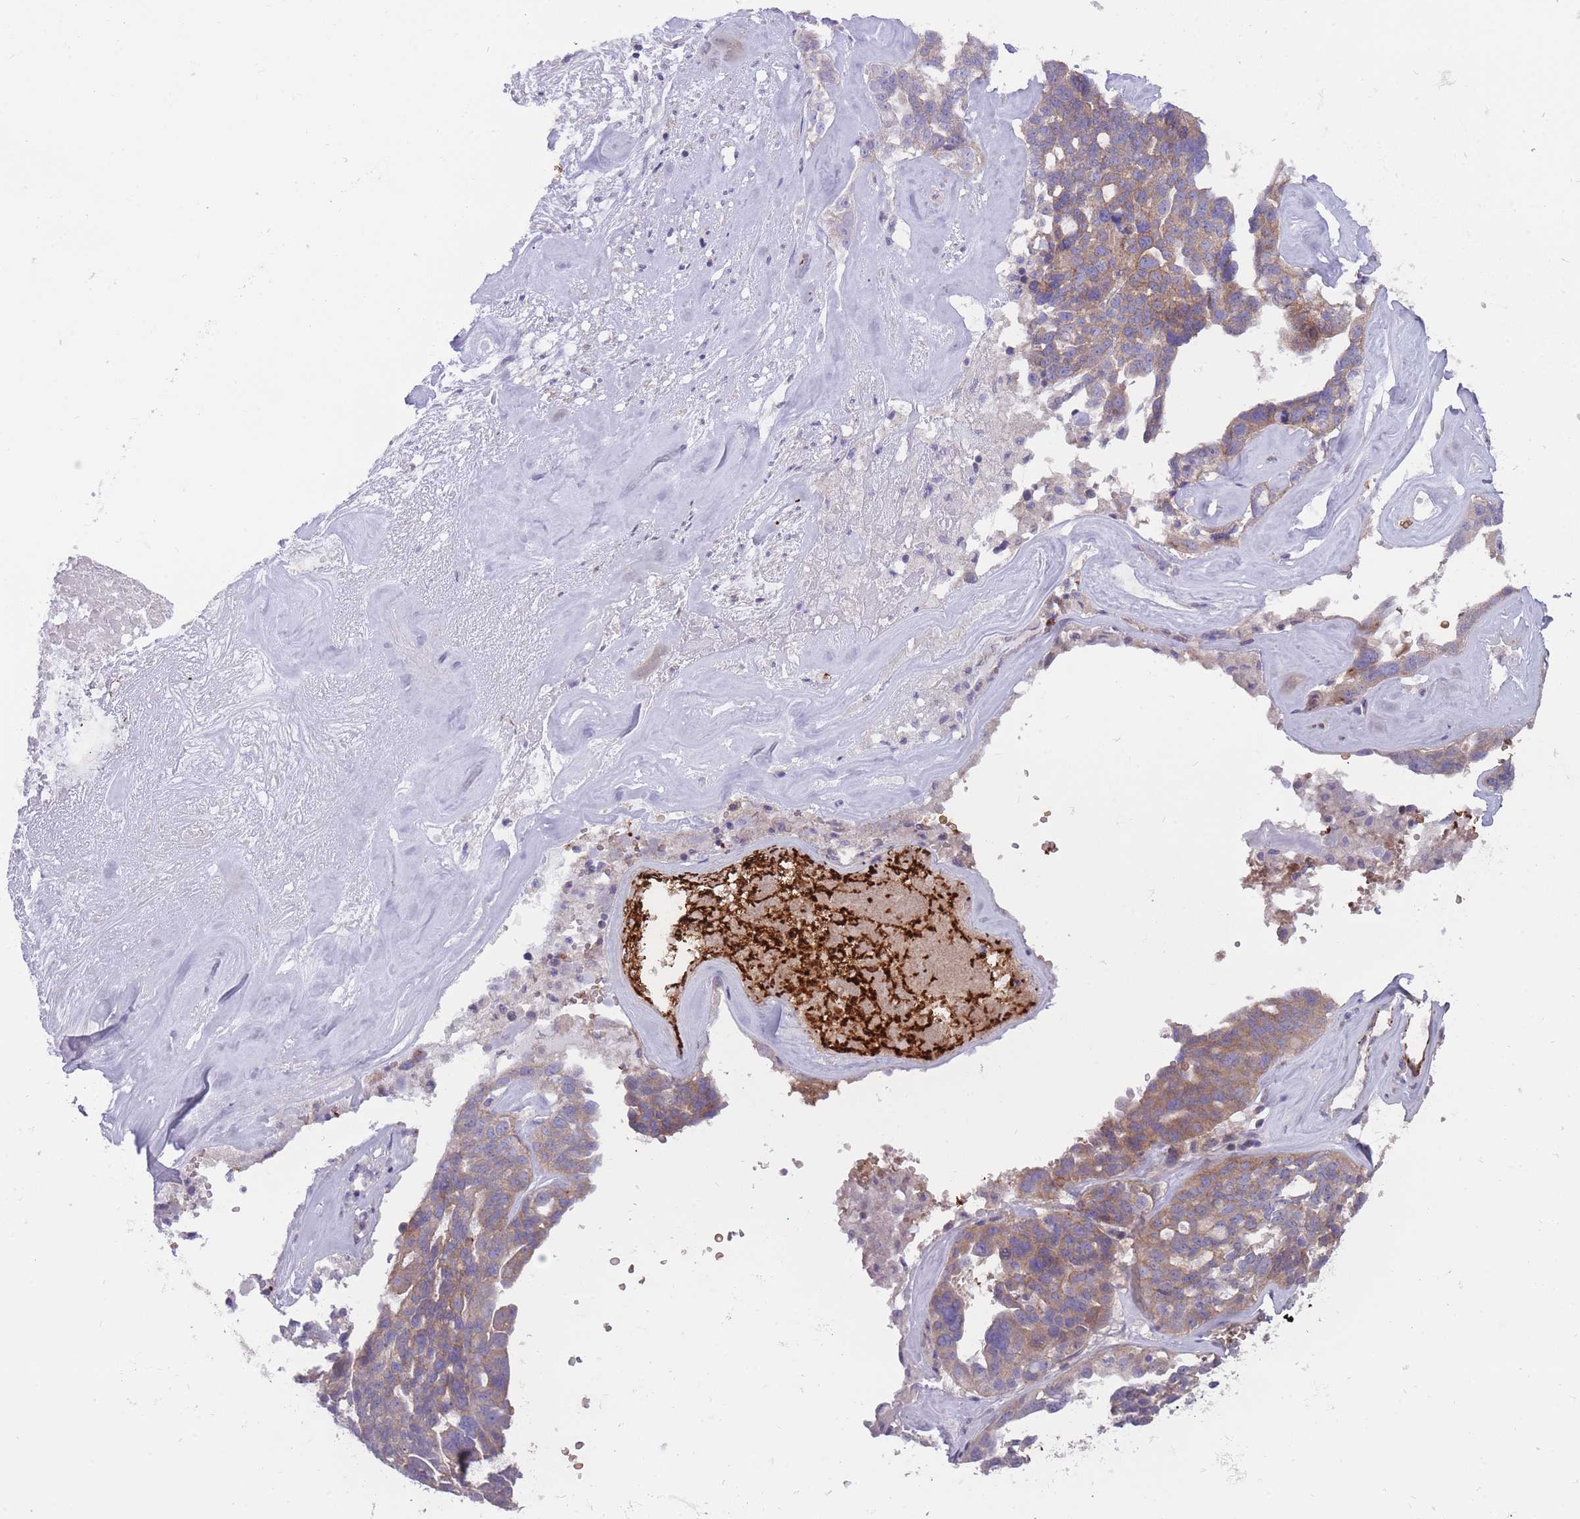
{"staining": {"intensity": "weak", "quantity": "25%-75%", "location": "cytoplasmic/membranous"}, "tissue": "ovarian cancer", "cell_type": "Tumor cells", "image_type": "cancer", "snomed": [{"axis": "morphology", "description": "Cystadenocarcinoma, serous, NOS"}, {"axis": "topography", "description": "Ovary"}], "caption": "Immunohistochemical staining of serous cystadenocarcinoma (ovarian) displays weak cytoplasmic/membranous protein staining in about 25%-75% of tumor cells.", "gene": "ANKRD10", "patient": {"sex": "female", "age": 59}}